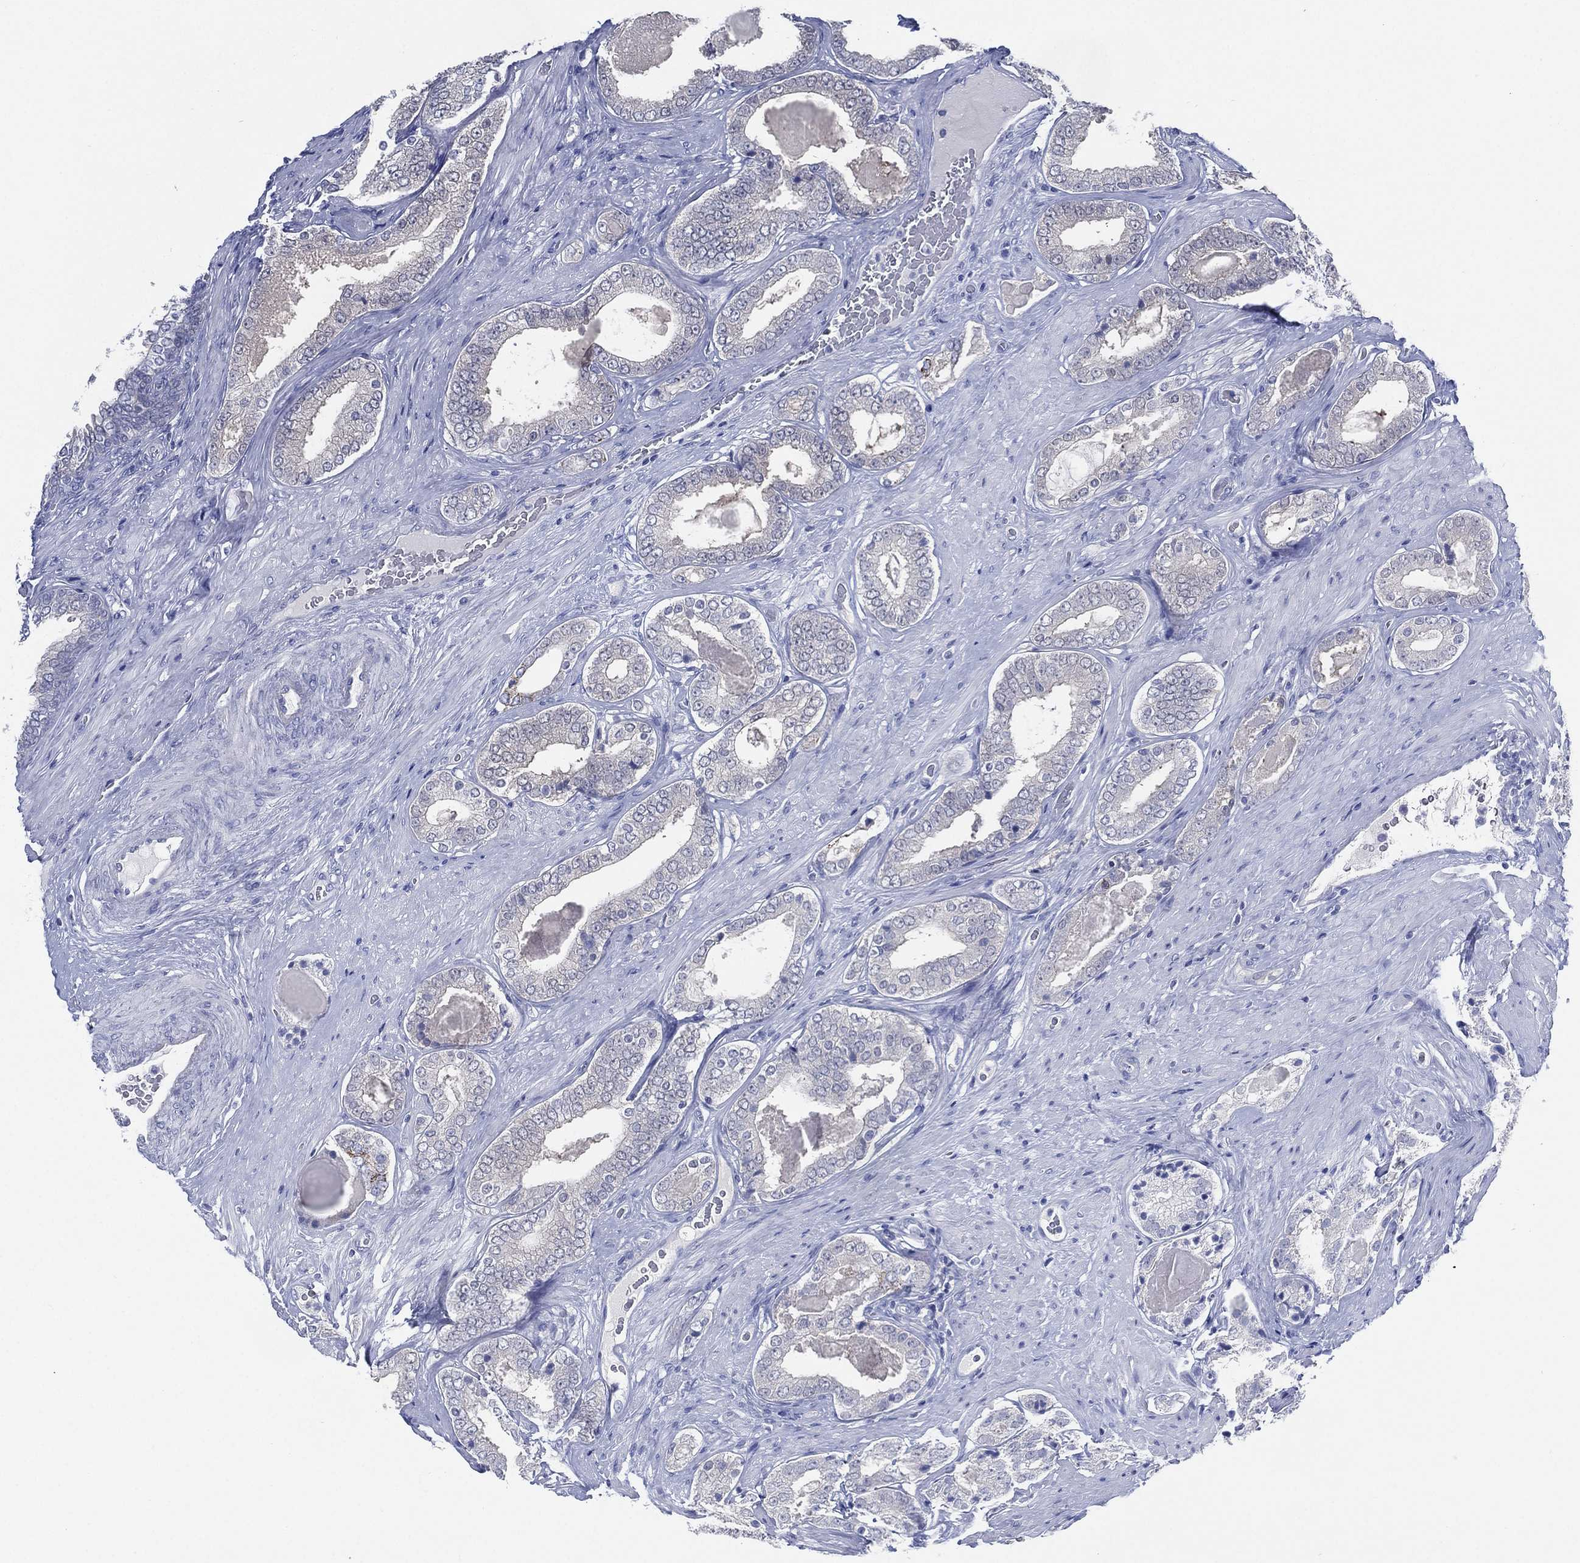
{"staining": {"intensity": "negative", "quantity": "none", "location": "none"}, "tissue": "prostate cancer", "cell_type": "Tumor cells", "image_type": "cancer", "snomed": [{"axis": "morphology", "description": "Adenocarcinoma, Low grade"}, {"axis": "topography", "description": "Prostate and seminal vesicle, NOS"}], "caption": "There is no significant staining in tumor cells of prostate cancer (low-grade adenocarcinoma).", "gene": "C5orf46", "patient": {"sex": "male", "age": 61}}